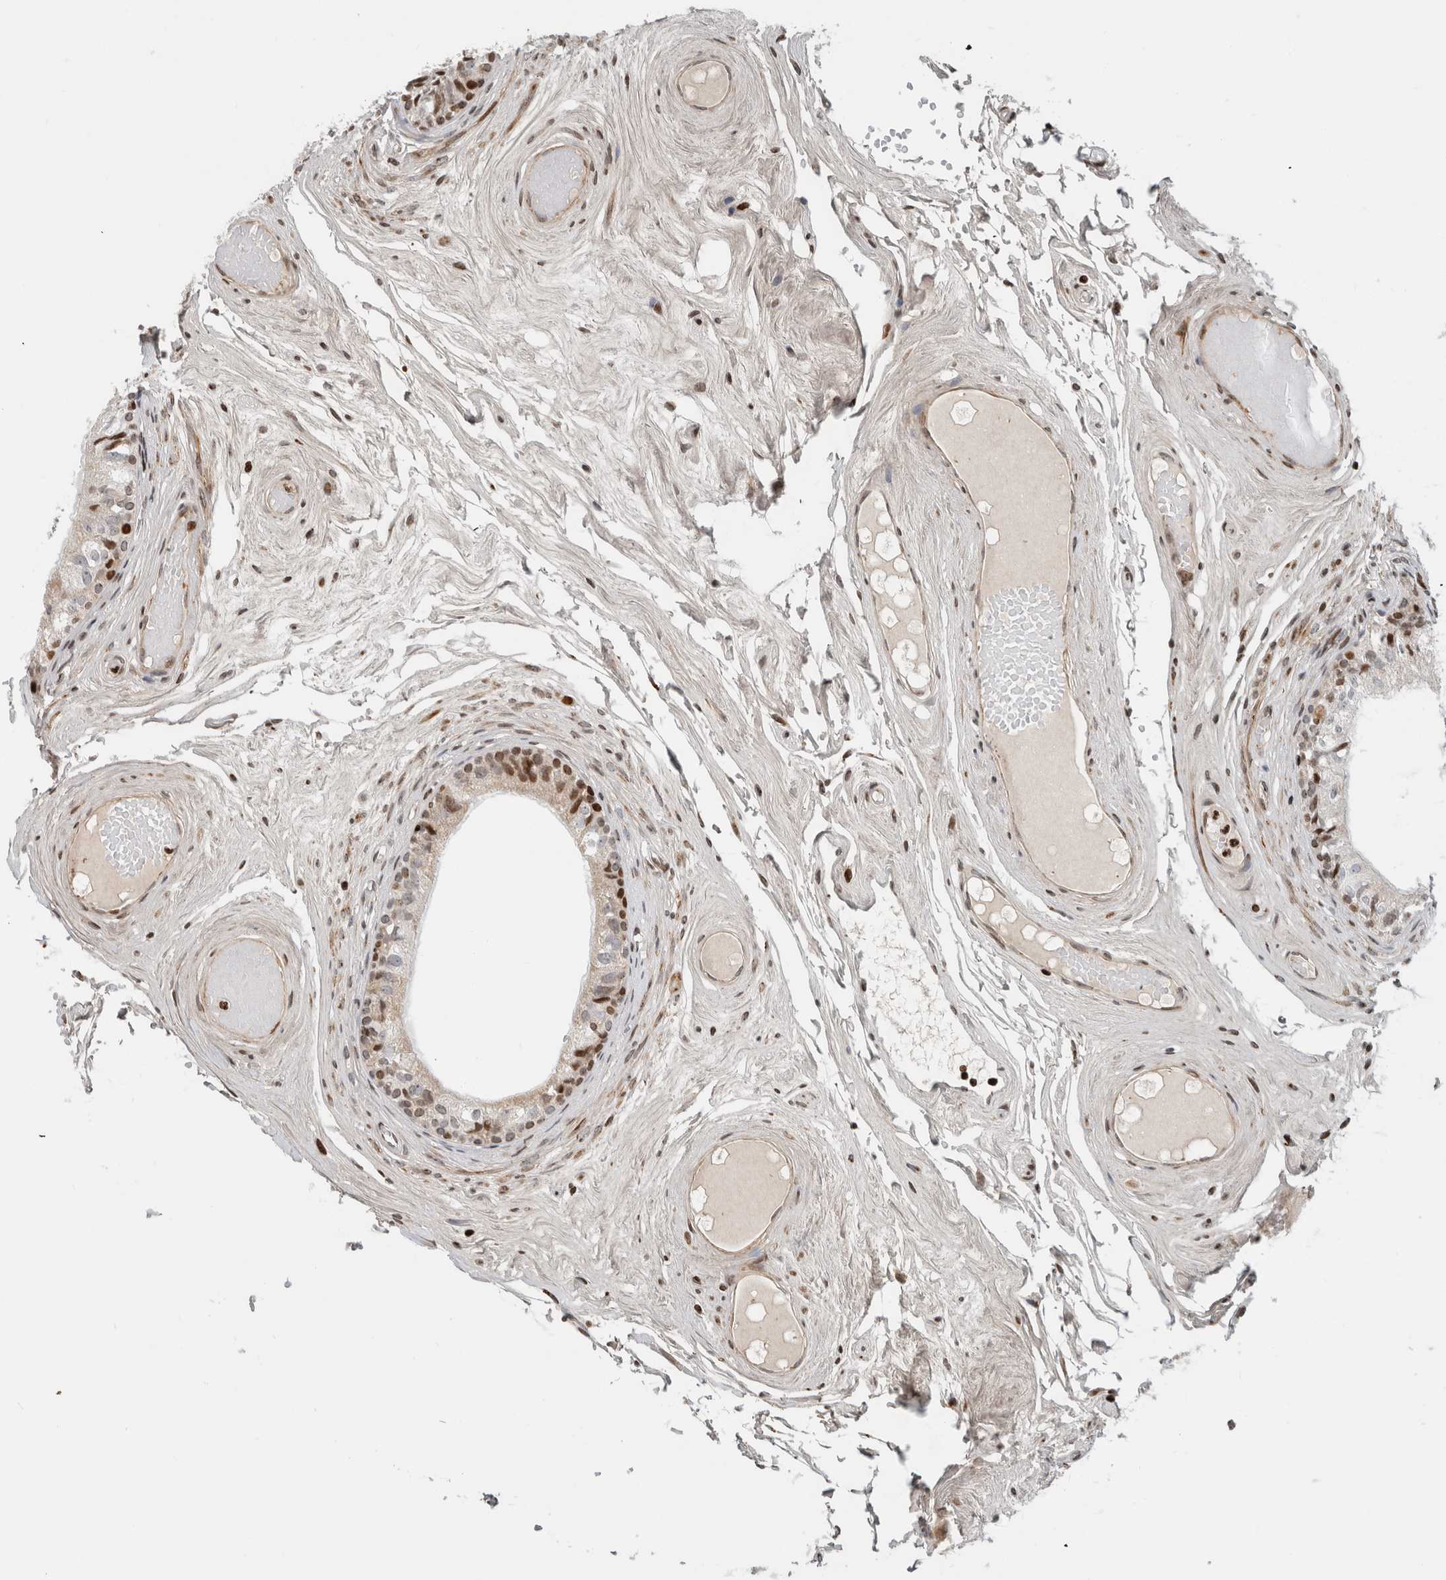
{"staining": {"intensity": "moderate", "quantity": "<25%", "location": "nuclear"}, "tissue": "epididymis", "cell_type": "Glandular cells", "image_type": "normal", "snomed": [{"axis": "morphology", "description": "Normal tissue, NOS"}, {"axis": "topography", "description": "Epididymis"}], "caption": "Immunohistochemistry (DAB (3,3'-diaminobenzidine)) staining of benign epididymis demonstrates moderate nuclear protein expression in approximately <25% of glandular cells. (IHC, brightfield microscopy, high magnification).", "gene": "GINS4", "patient": {"sex": "male", "age": 79}}